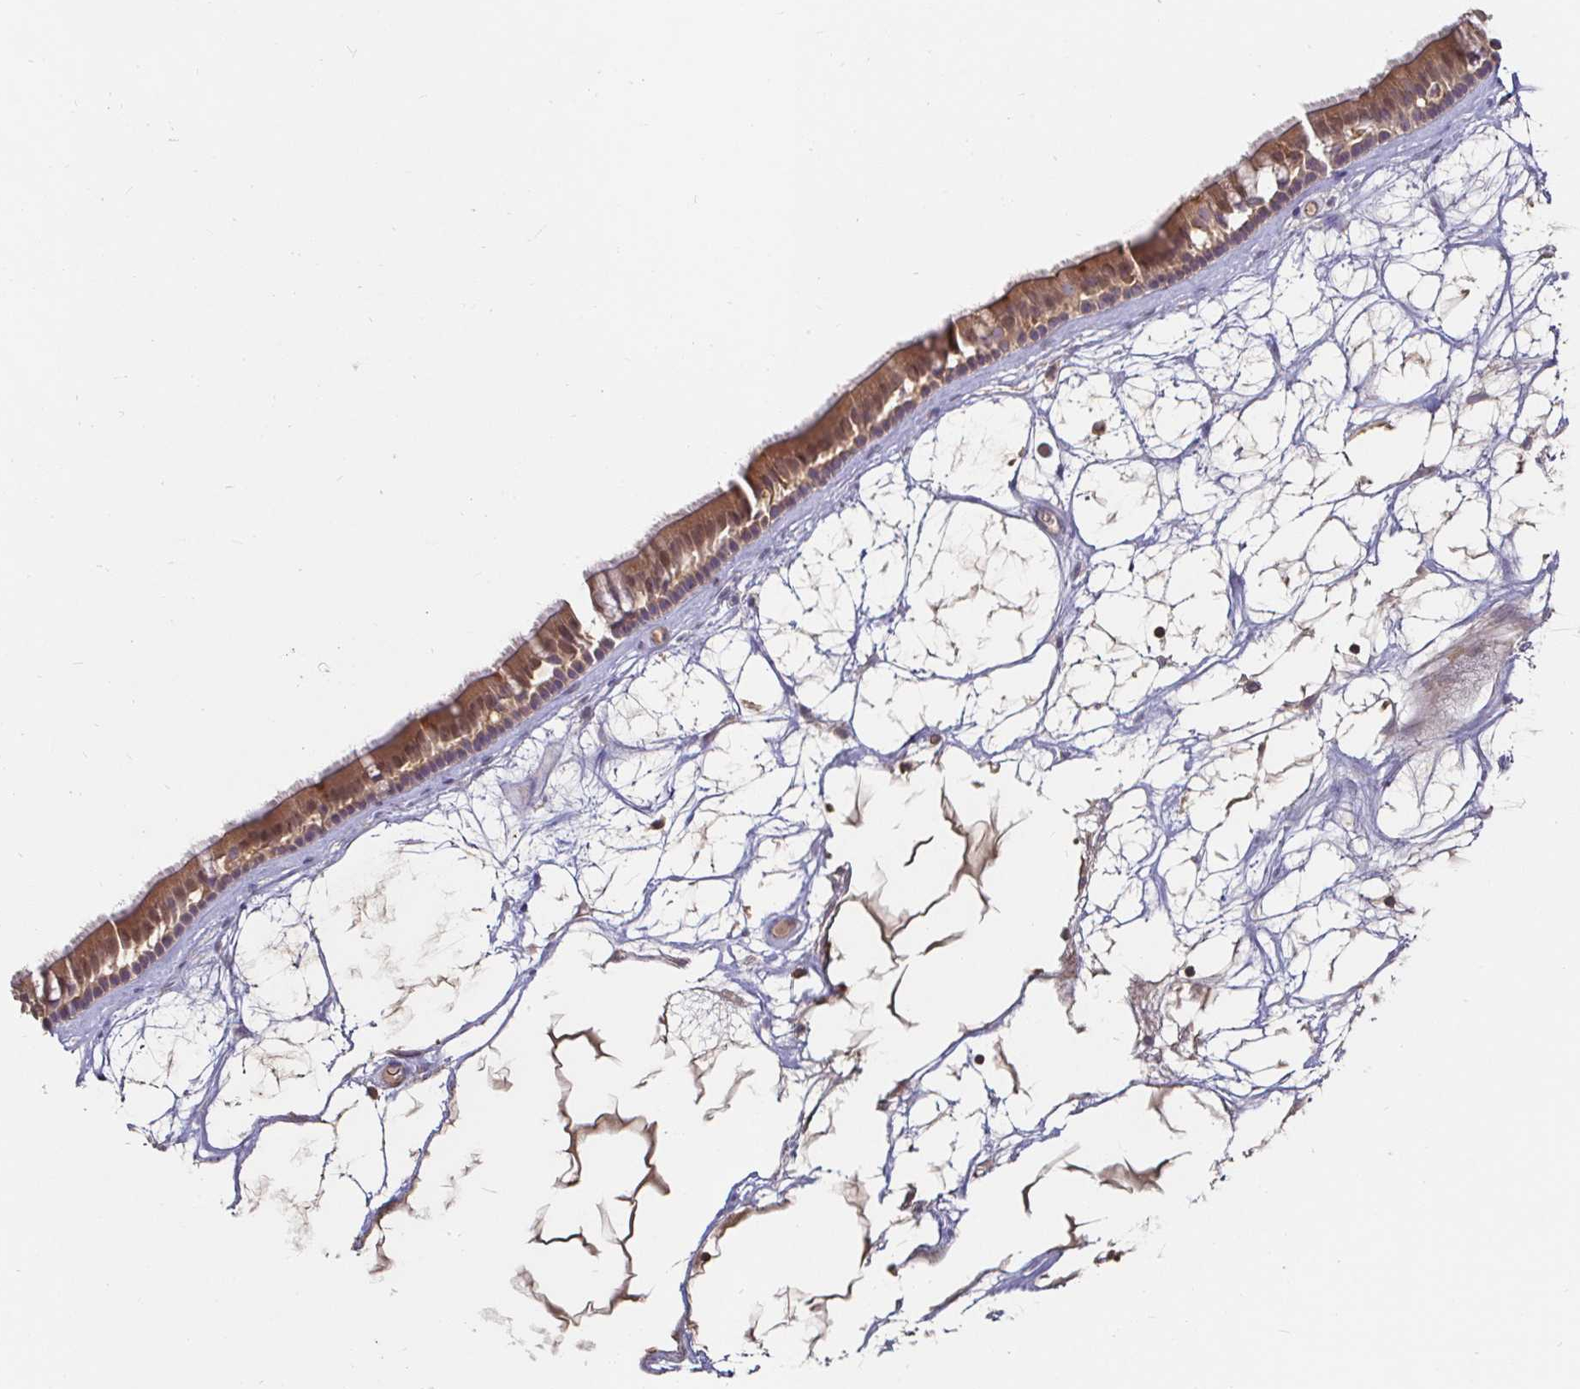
{"staining": {"intensity": "moderate", "quantity": "25%-75%", "location": "cytoplasmic/membranous"}, "tissue": "nasopharynx", "cell_type": "Respiratory epithelial cells", "image_type": "normal", "snomed": [{"axis": "morphology", "description": "Normal tissue, NOS"}, {"axis": "topography", "description": "Nasopharynx"}], "caption": "Moderate cytoplasmic/membranous protein staining is appreciated in approximately 25%-75% of respiratory epithelial cells in nasopharynx.", "gene": "CDH18", "patient": {"sex": "male", "age": 68}}